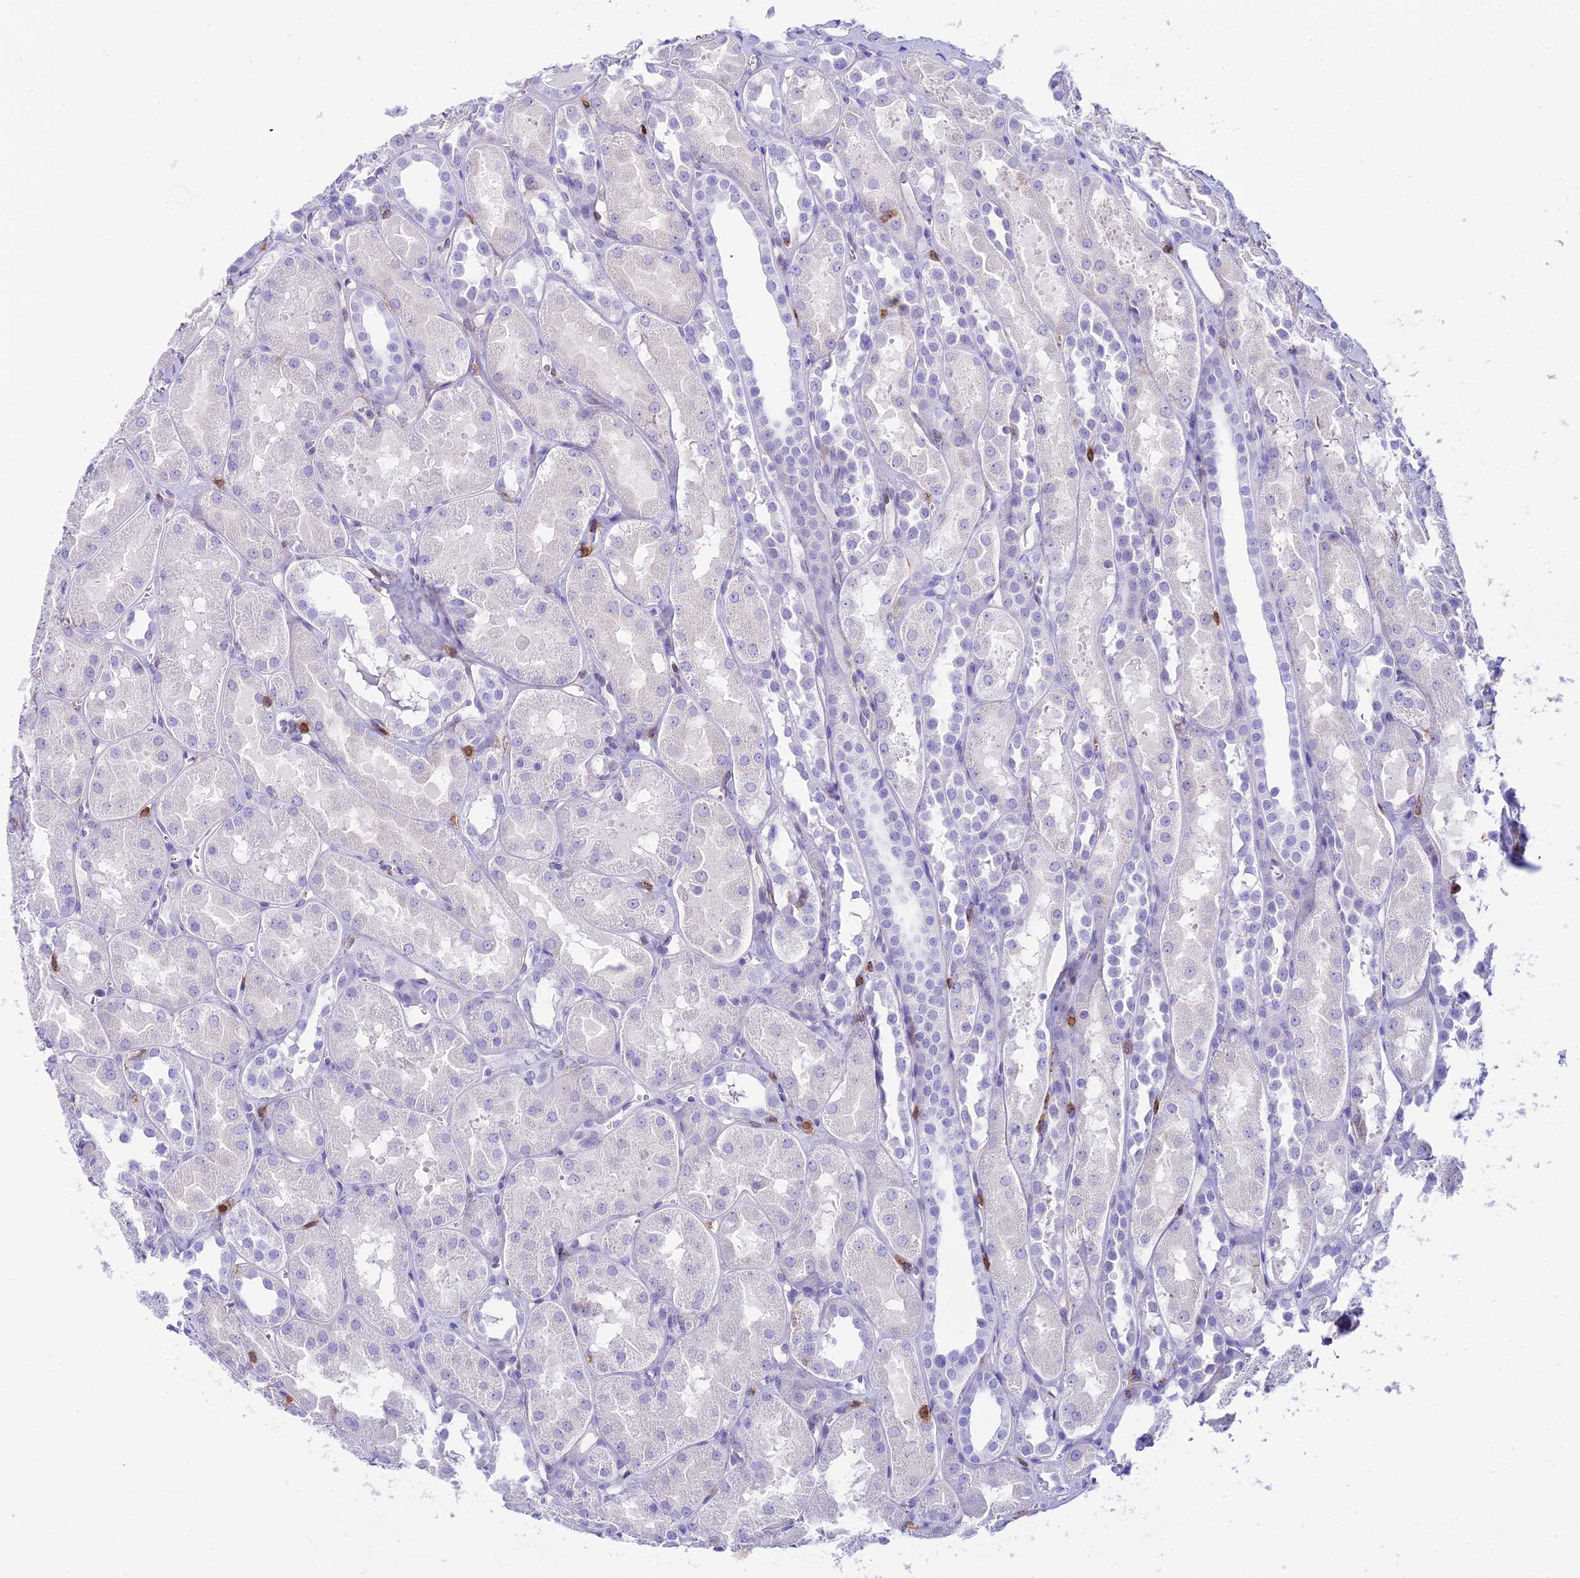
{"staining": {"intensity": "weak", "quantity": "25%-75%", "location": "cytoplasmic/membranous"}, "tissue": "kidney", "cell_type": "Cells in glomeruli", "image_type": "normal", "snomed": [{"axis": "morphology", "description": "Normal tissue, NOS"}, {"axis": "topography", "description": "Kidney"}, {"axis": "topography", "description": "Urinary bladder"}], "caption": "Weak cytoplasmic/membranous expression is present in about 25%-75% of cells in glomeruli in unremarkable kidney.", "gene": "SREK1IP1", "patient": {"sex": "male", "age": 16}}